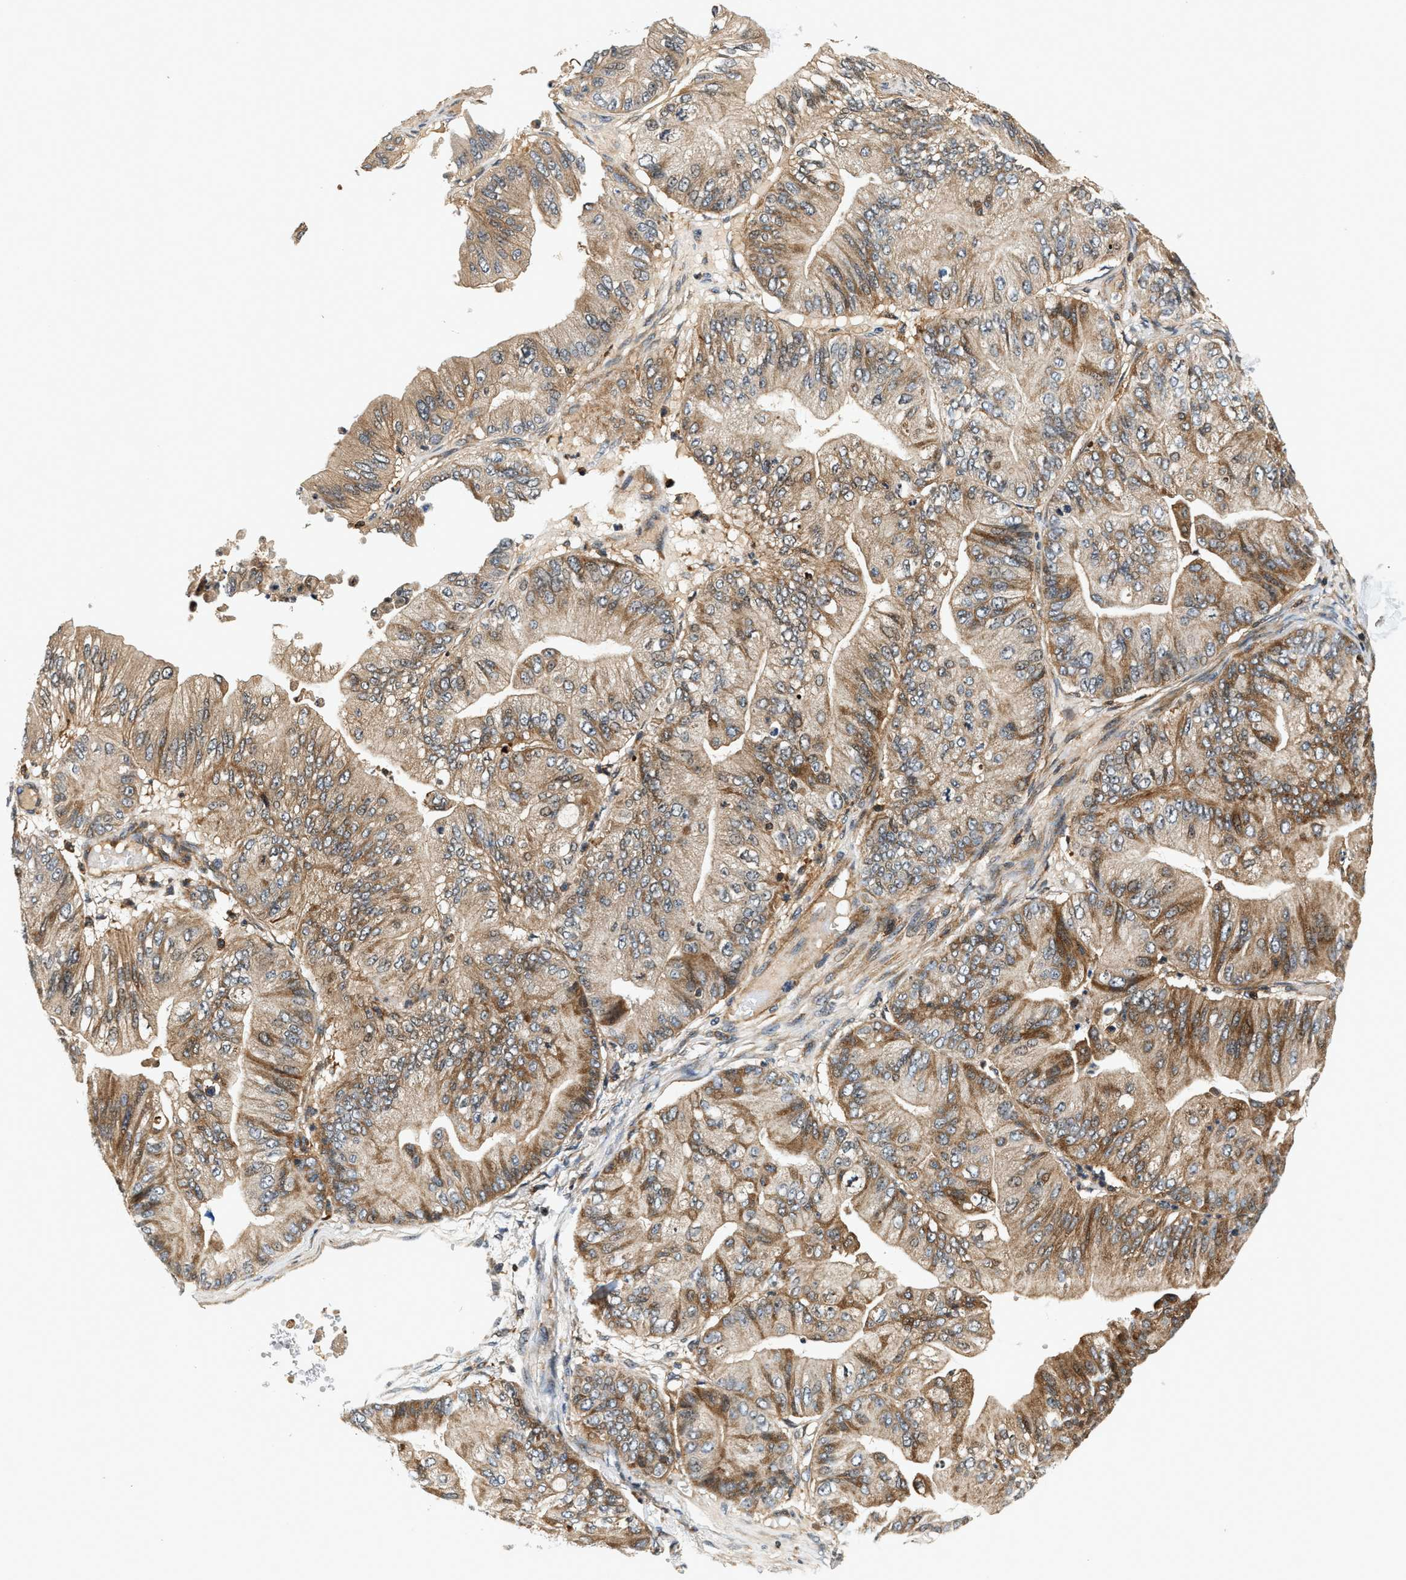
{"staining": {"intensity": "moderate", "quantity": ">75%", "location": "cytoplasmic/membranous"}, "tissue": "ovarian cancer", "cell_type": "Tumor cells", "image_type": "cancer", "snomed": [{"axis": "morphology", "description": "Cystadenocarcinoma, mucinous, NOS"}, {"axis": "topography", "description": "Ovary"}], "caption": "Immunohistochemical staining of human ovarian cancer (mucinous cystadenocarcinoma) exhibits moderate cytoplasmic/membranous protein positivity in approximately >75% of tumor cells.", "gene": "SAMD9", "patient": {"sex": "female", "age": 61}}